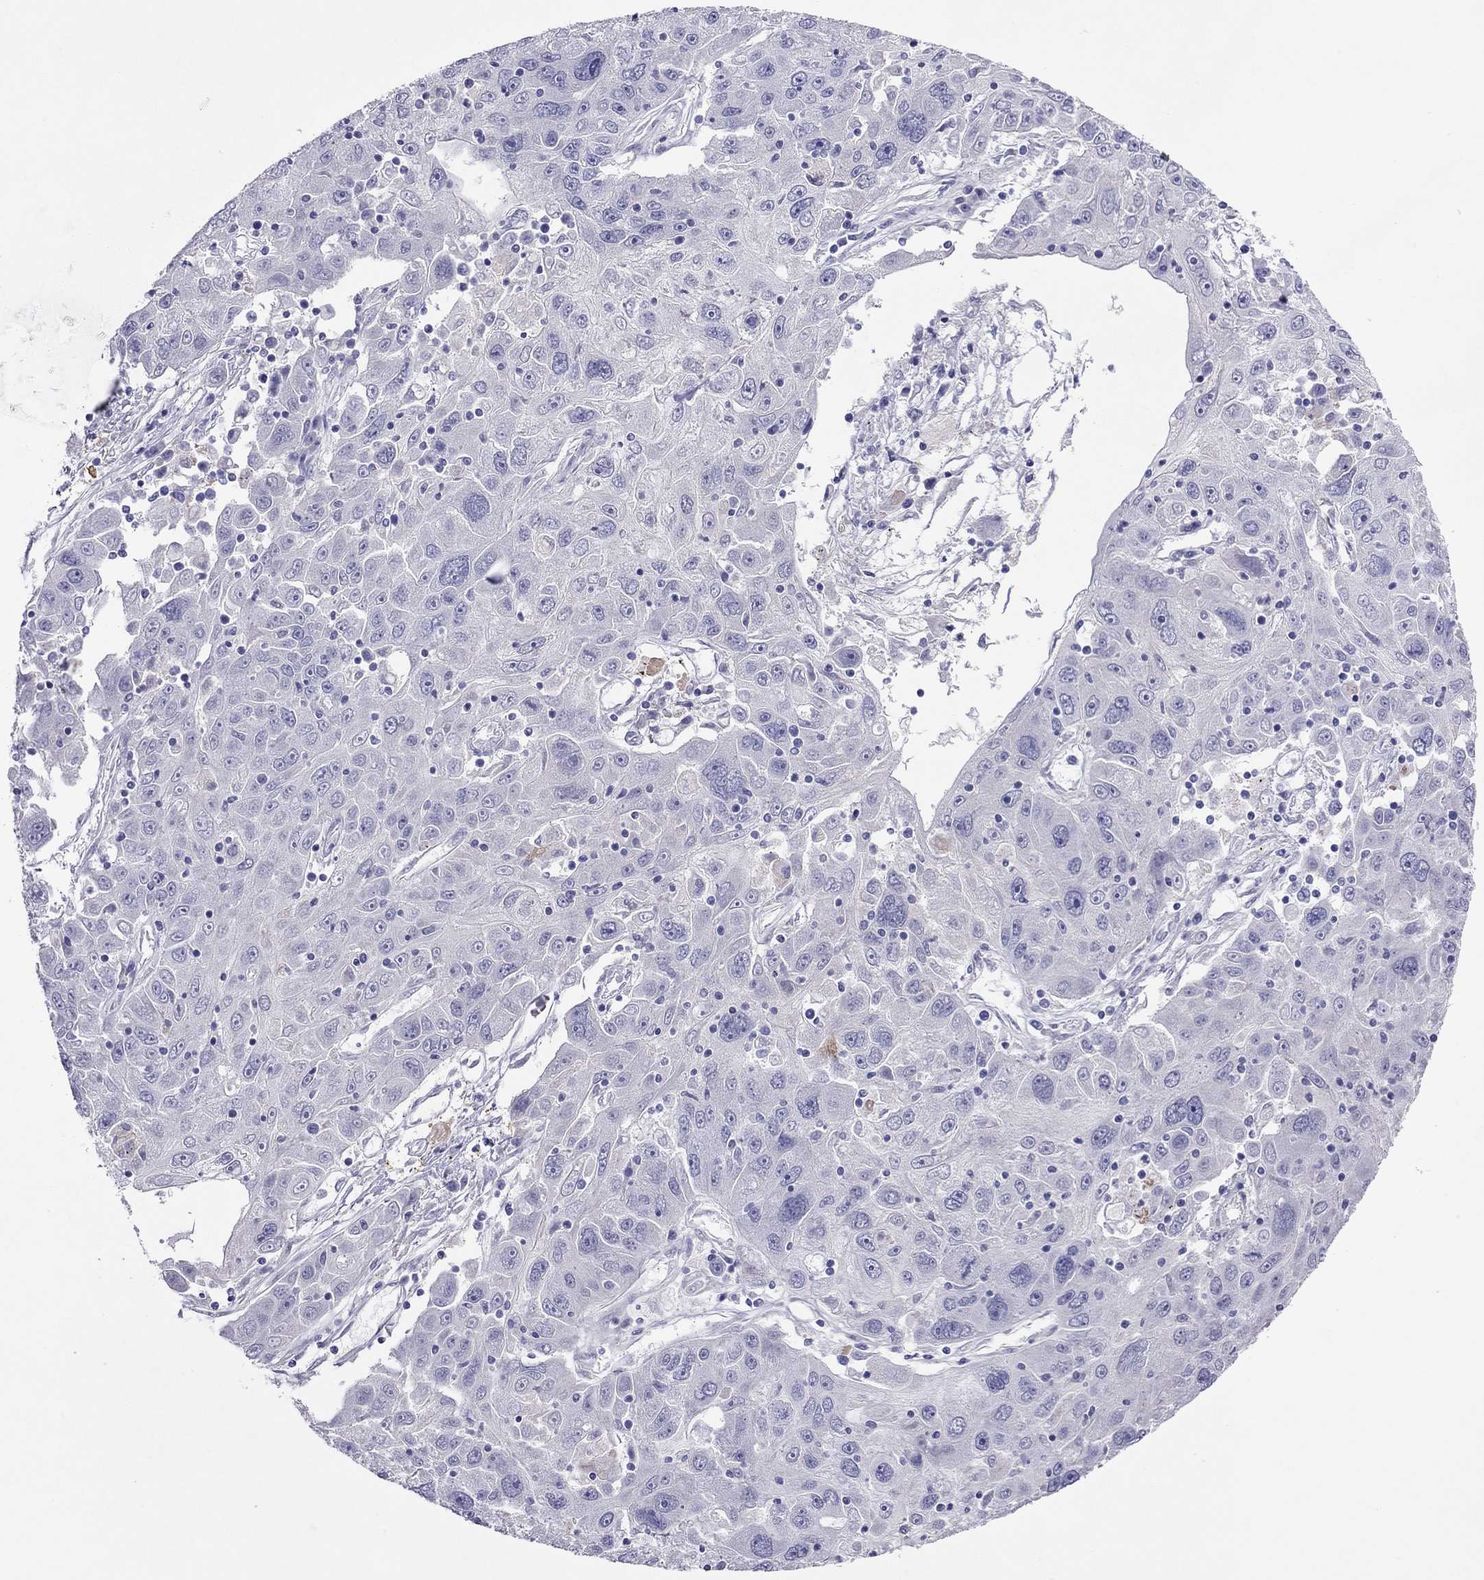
{"staining": {"intensity": "negative", "quantity": "none", "location": "none"}, "tissue": "stomach cancer", "cell_type": "Tumor cells", "image_type": "cancer", "snomed": [{"axis": "morphology", "description": "Adenocarcinoma, NOS"}, {"axis": "topography", "description": "Stomach"}], "caption": "IHC micrograph of human stomach cancer stained for a protein (brown), which exhibits no positivity in tumor cells.", "gene": "CAPNS2", "patient": {"sex": "male", "age": 56}}